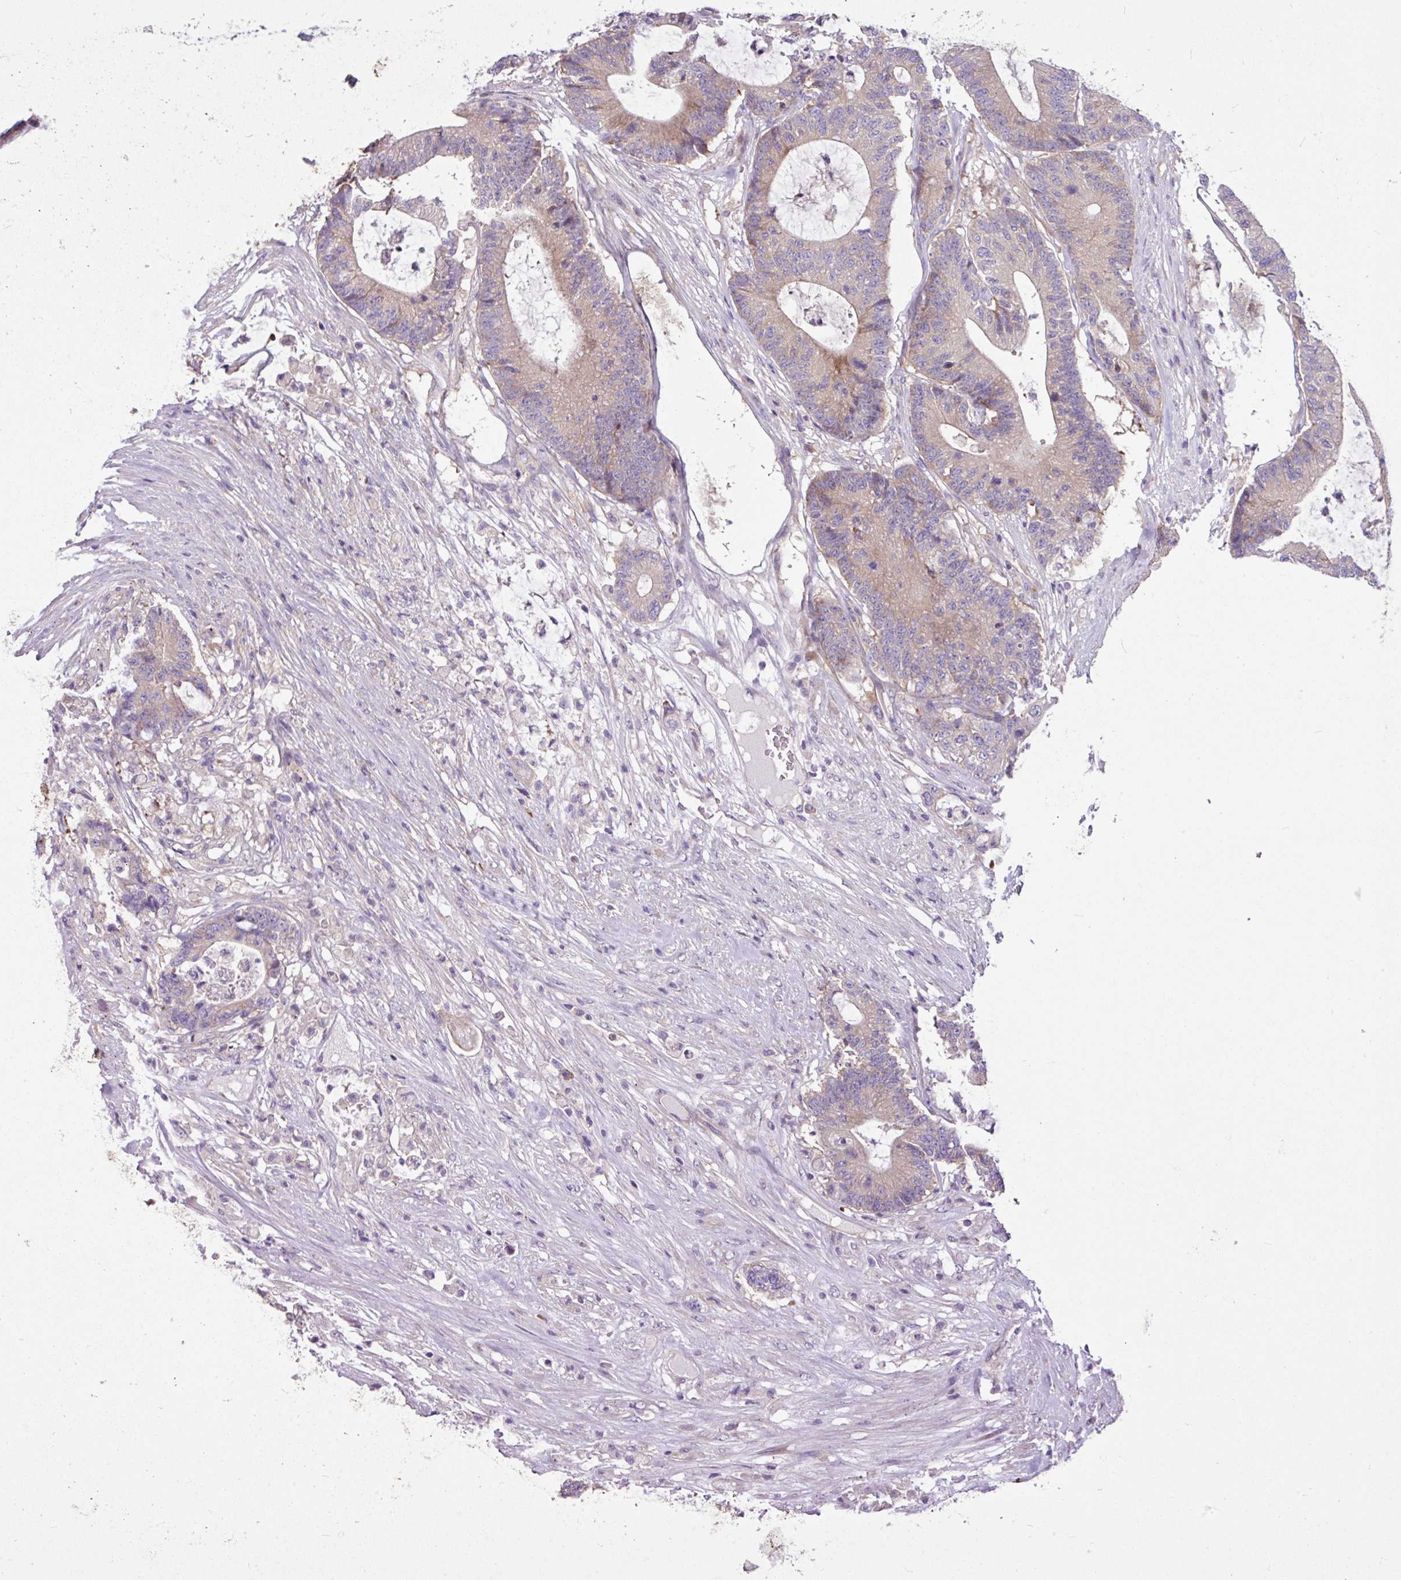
{"staining": {"intensity": "weak", "quantity": "25%-75%", "location": "cytoplasmic/membranous"}, "tissue": "colorectal cancer", "cell_type": "Tumor cells", "image_type": "cancer", "snomed": [{"axis": "morphology", "description": "Adenocarcinoma, NOS"}, {"axis": "topography", "description": "Colon"}], "caption": "Protein expression analysis of human colorectal adenocarcinoma reveals weak cytoplasmic/membranous positivity in about 25%-75% of tumor cells. Ihc stains the protein in brown and the nuclei are stained blue.", "gene": "MROH2A", "patient": {"sex": "female", "age": 84}}